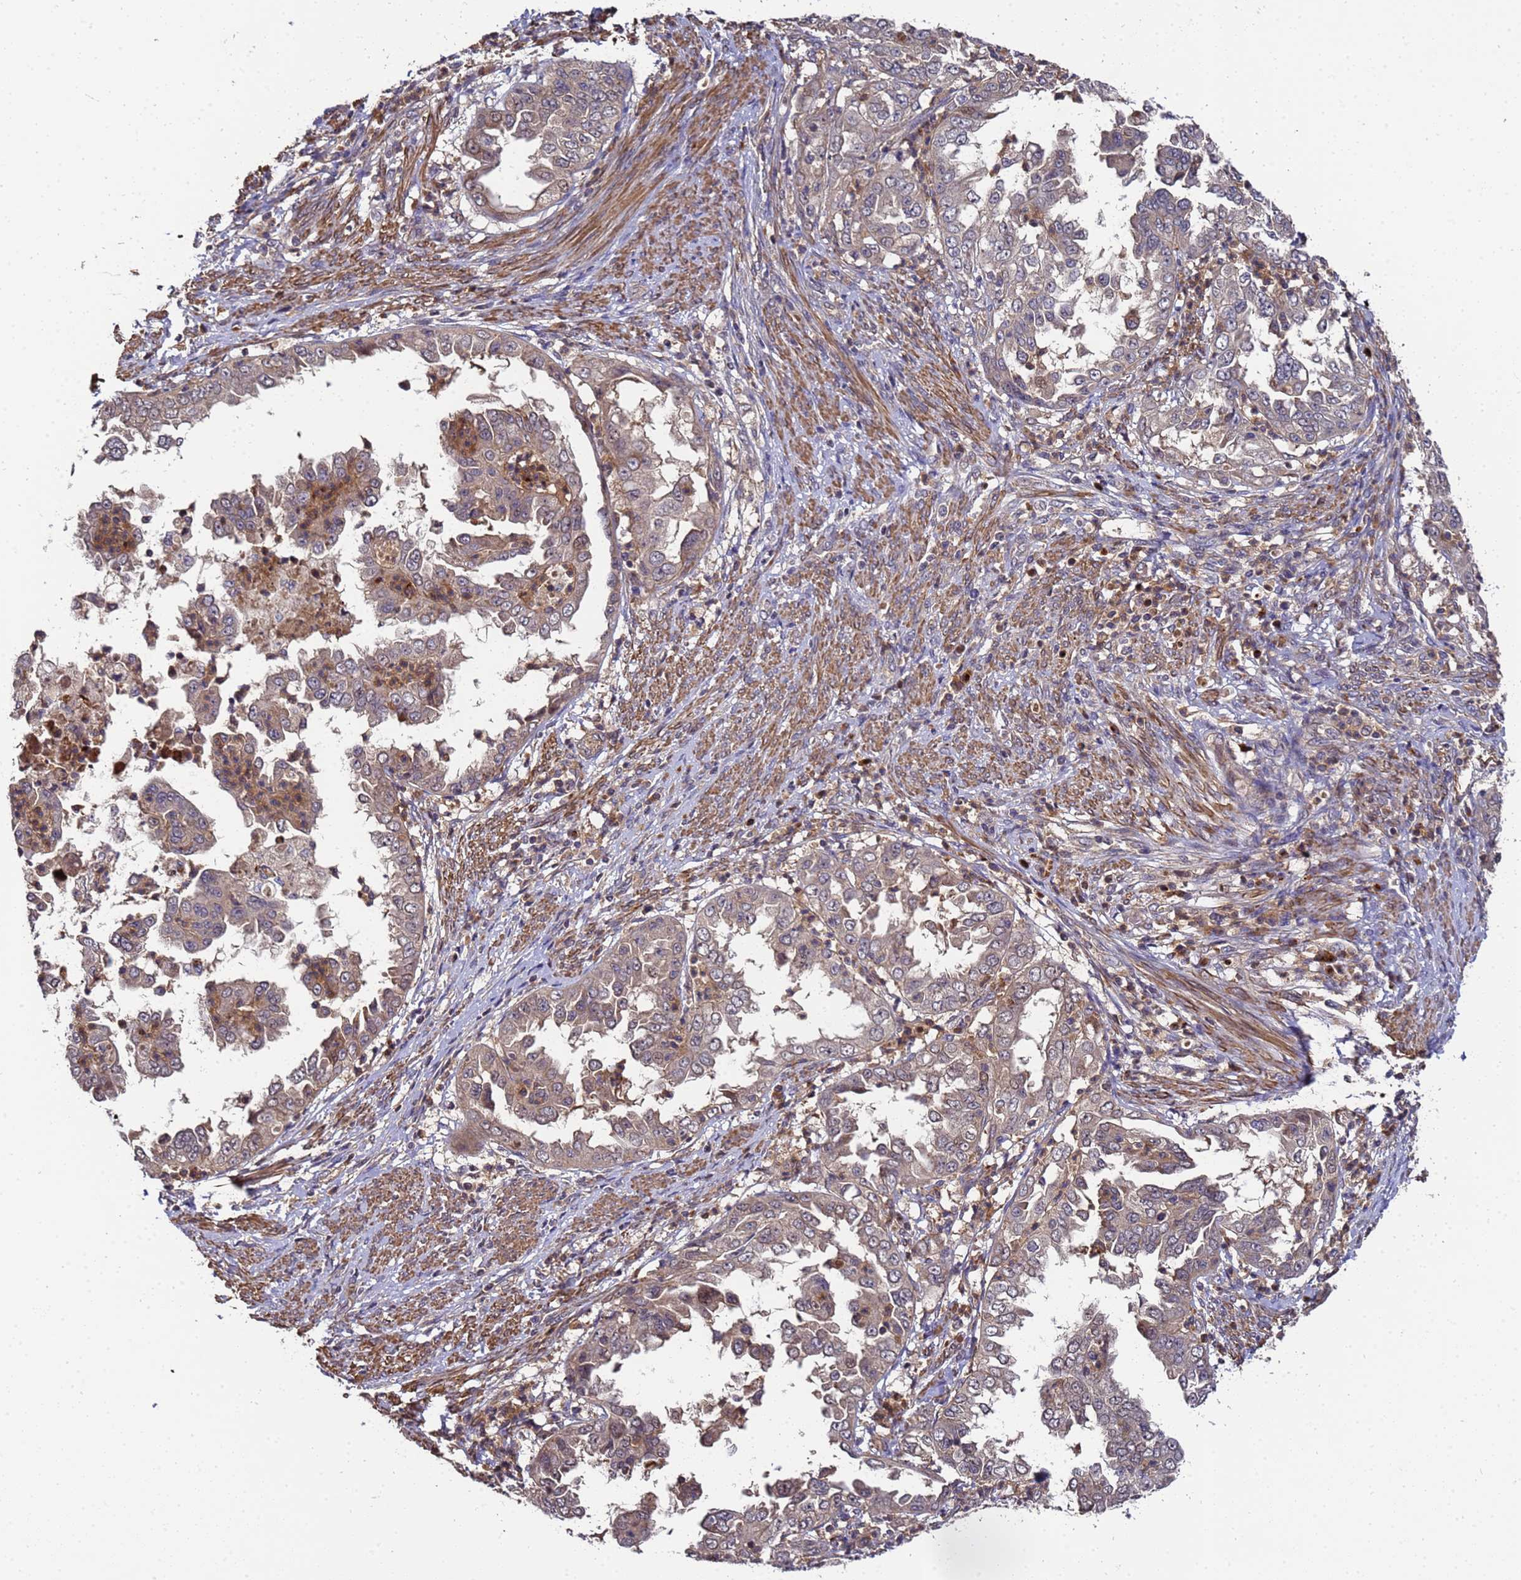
{"staining": {"intensity": "weak", "quantity": "25%-75%", "location": "cytoplasmic/membranous"}, "tissue": "endometrial cancer", "cell_type": "Tumor cells", "image_type": "cancer", "snomed": [{"axis": "morphology", "description": "Adenocarcinoma, NOS"}, {"axis": "topography", "description": "Endometrium"}], "caption": "There is low levels of weak cytoplasmic/membranous expression in tumor cells of endometrial adenocarcinoma, as demonstrated by immunohistochemical staining (brown color).", "gene": "GSTCD", "patient": {"sex": "female", "age": 85}}